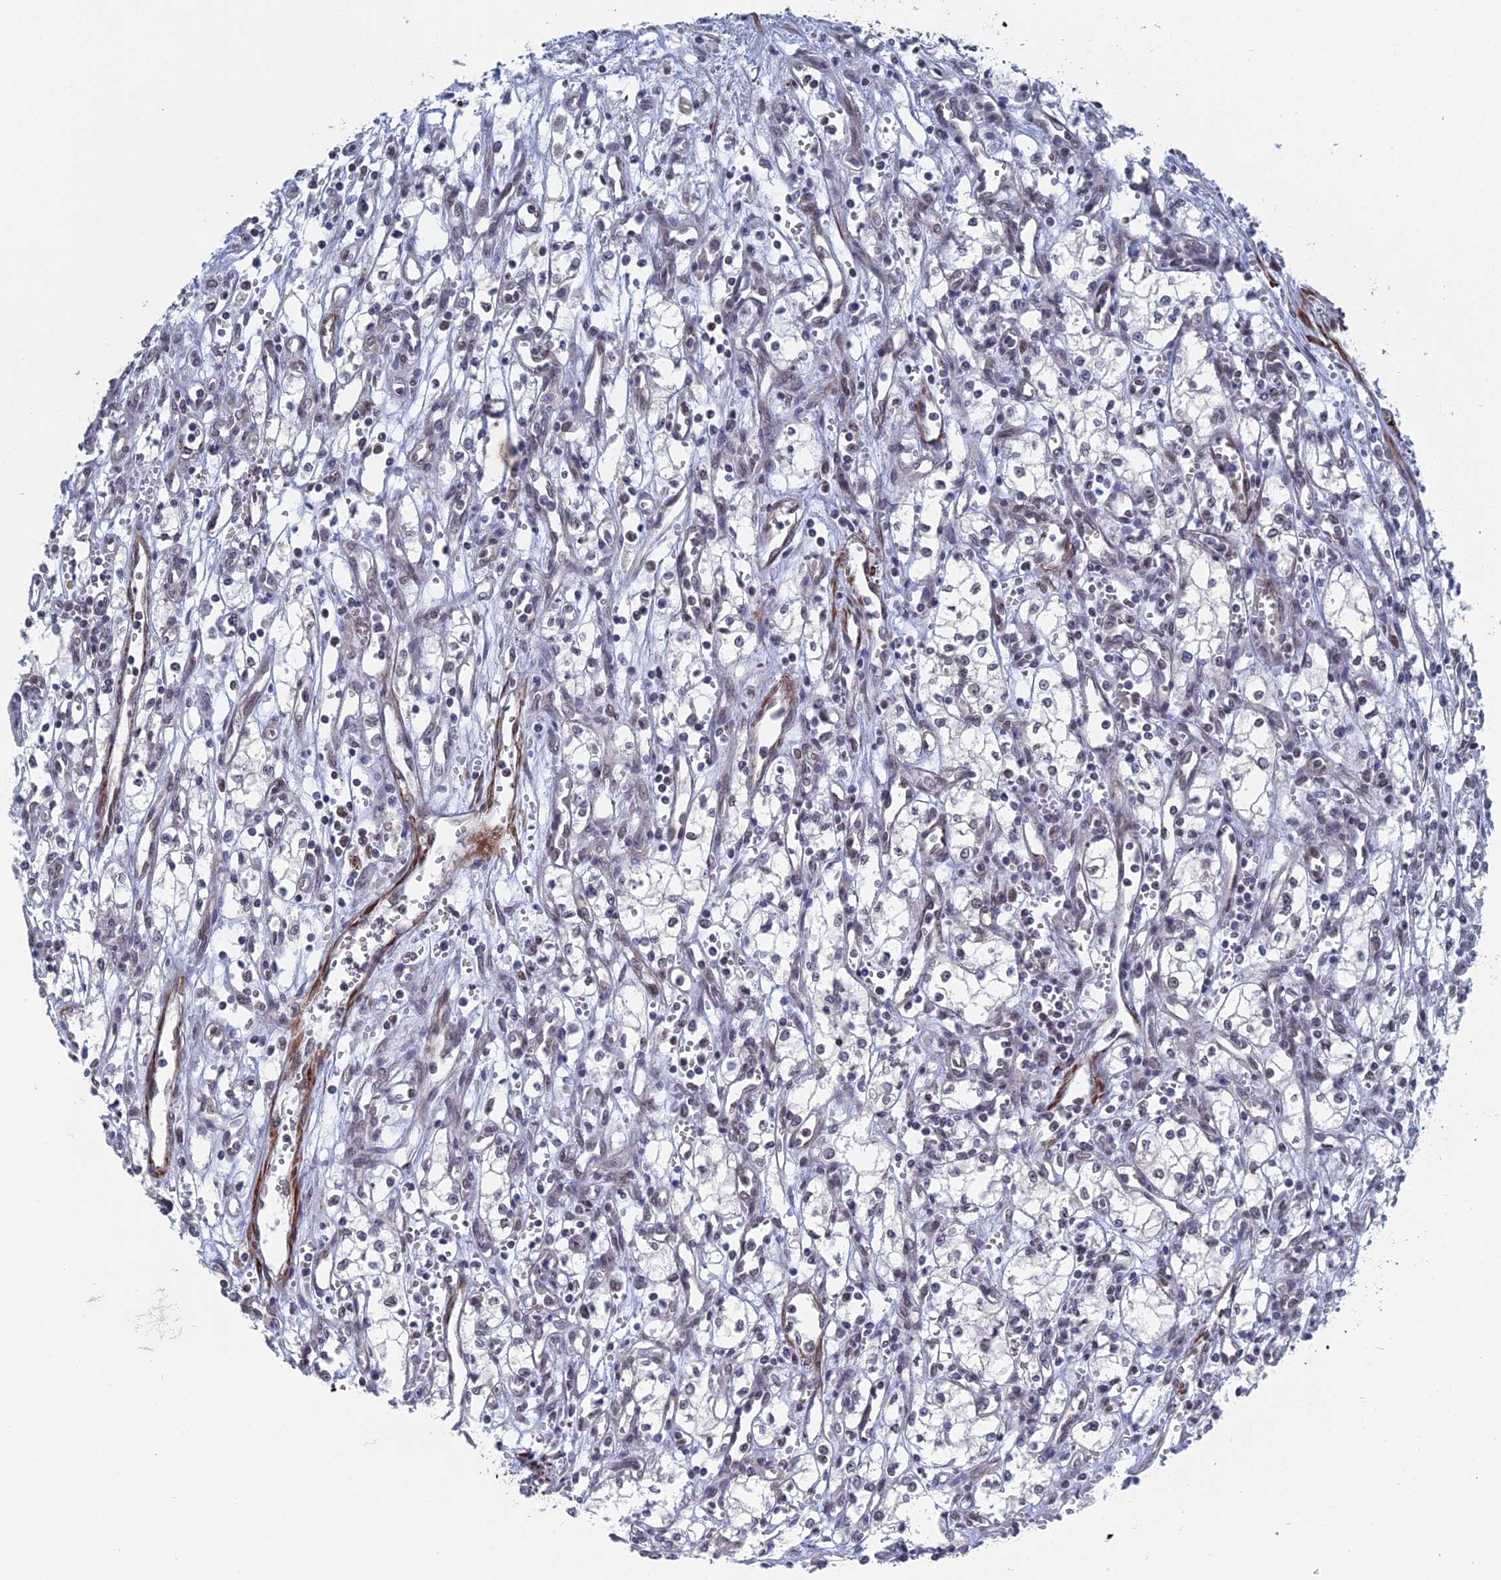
{"staining": {"intensity": "weak", "quantity": "<25%", "location": "nuclear"}, "tissue": "renal cancer", "cell_type": "Tumor cells", "image_type": "cancer", "snomed": [{"axis": "morphology", "description": "Adenocarcinoma, NOS"}, {"axis": "topography", "description": "Kidney"}], "caption": "IHC of renal cancer (adenocarcinoma) exhibits no staining in tumor cells. The staining was performed using DAB to visualize the protein expression in brown, while the nuclei were stained in blue with hematoxylin (Magnification: 20x).", "gene": "MTRF1", "patient": {"sex": "male", "age": 59}}